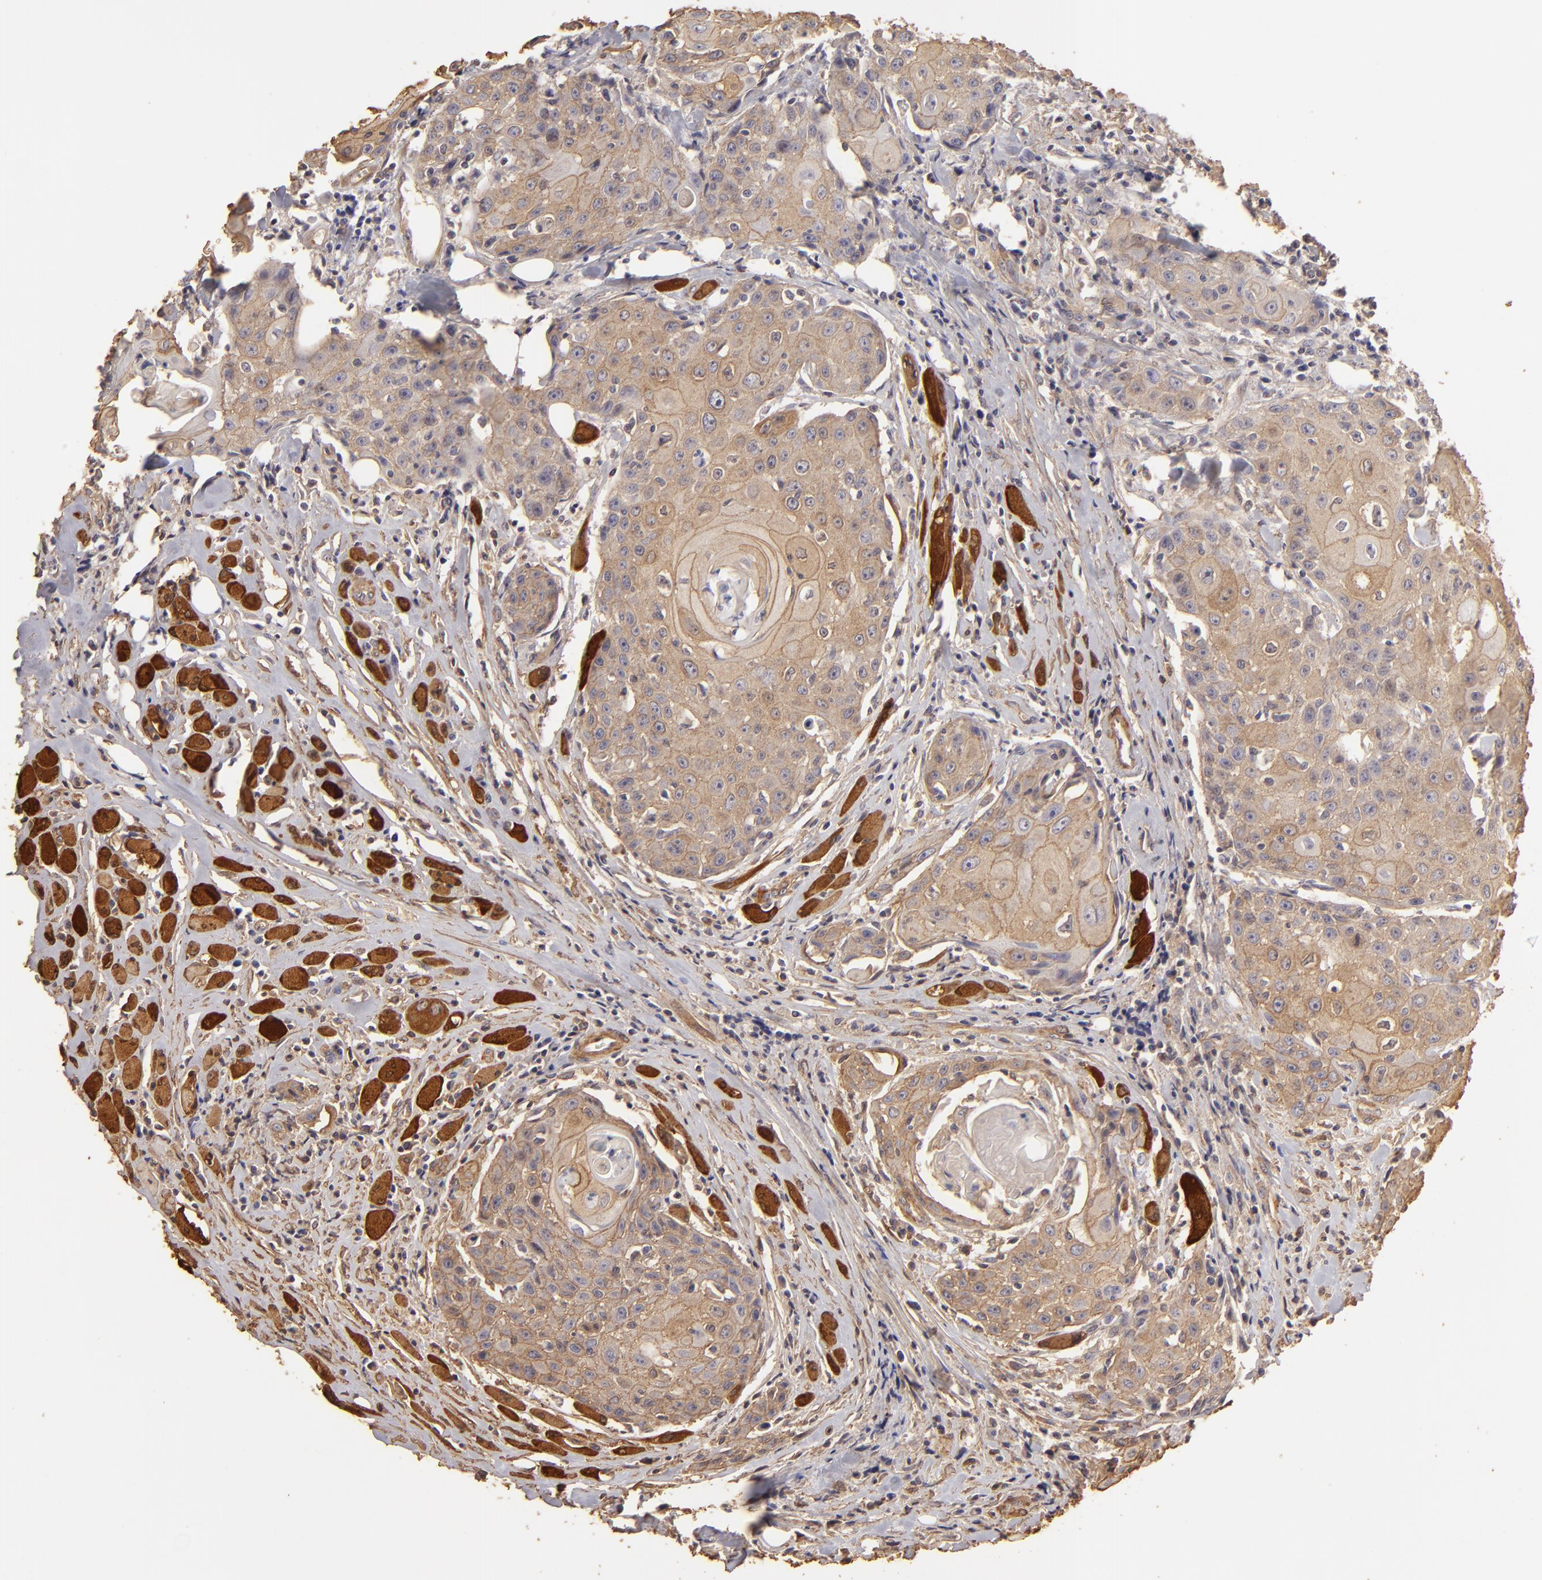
{"staining": {"intensity": "weak", "quantity": ">75%", "location": "cytoplasmic/membranous"}, "tissue": "head and neck cancer", "cell_type": "Tumor cells", "image_type": "cancer", "snomed": [{"axis": "morphology", "description": "Squamous cell carcinoma, NOS"}, {"axis": "topography", "description": "Oral tissue"}, {"axis": "topography", "description": "Head-Neck"}], "caption": "Human head and neck squamous cell carcinoma stained with a brown dye demonstrates weak cytoplasmic/membranous positive positivity in approximately >75% of tumor cells.", "gene": "HSPB6", "patient": {"sex": "female", "age": 82}}